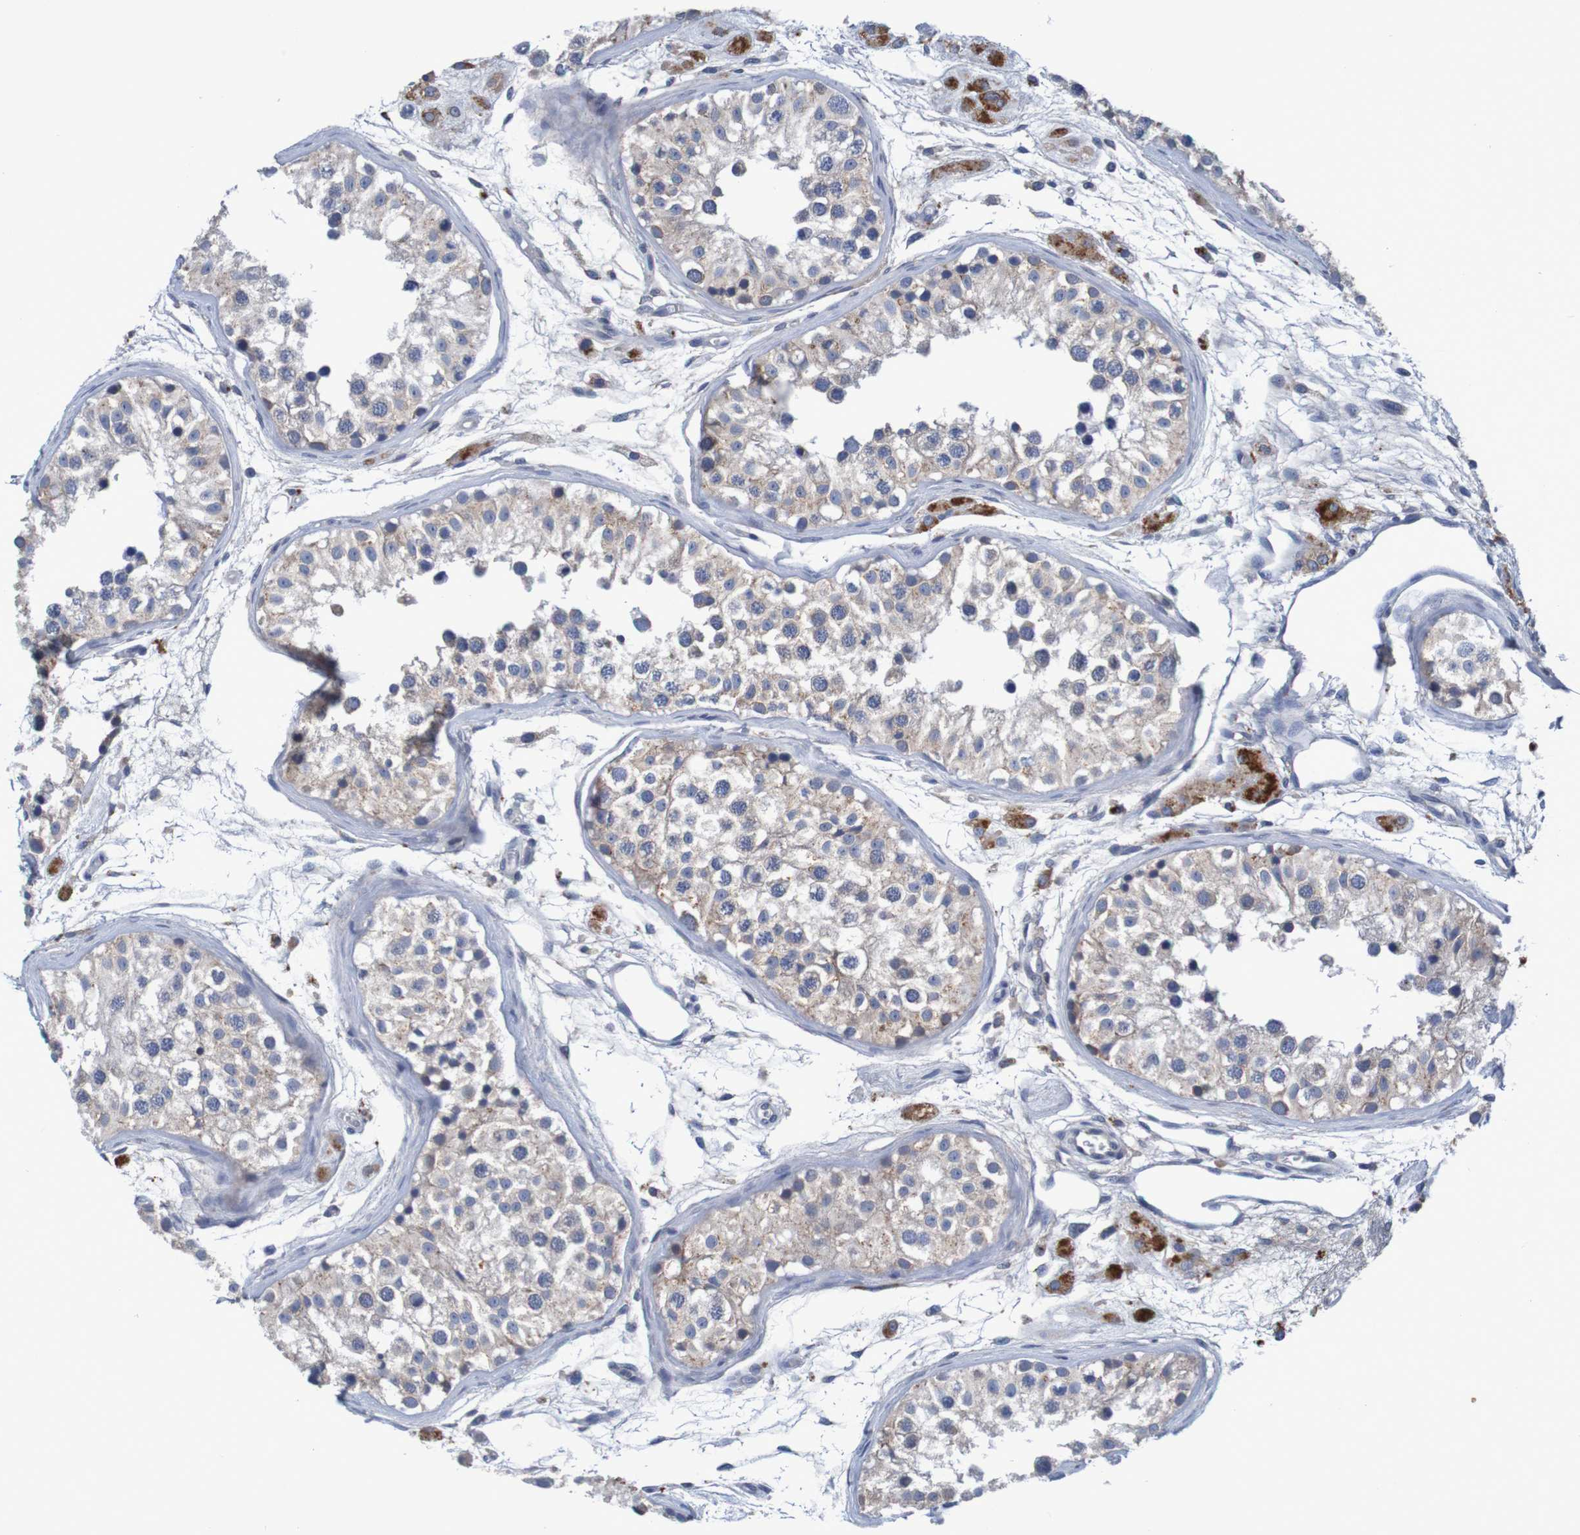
{"staining": {"intensity": "moderate", "quantity": "25%-75%", "location": "cytoplasmic/membranous"}, "tissue": "testis", "cell_type": "Cells in seminiferous ducts", "image_type": "normal", "snomed": [{"axis": "morphology", "description": "Normal tissue, NOS"}, {"axis": "morphology", "description": "Adenocarcinoma, metastatic, NOS"}, {"axis": "topography", "description": "Testis"}], "caption": "The histopathology image exhibits immunohistochemical staining of normal testis. There is moderate cytoplasmic/membranous positivity is identified in approximately 25%-75% of cells in seminiferous ducts. (DAB (3,3'-diaminobenzidine) IHC with brightfield microscopy, high magnification).", "gene": "LTA", "patient": {"sex": "male", "age": 26}}